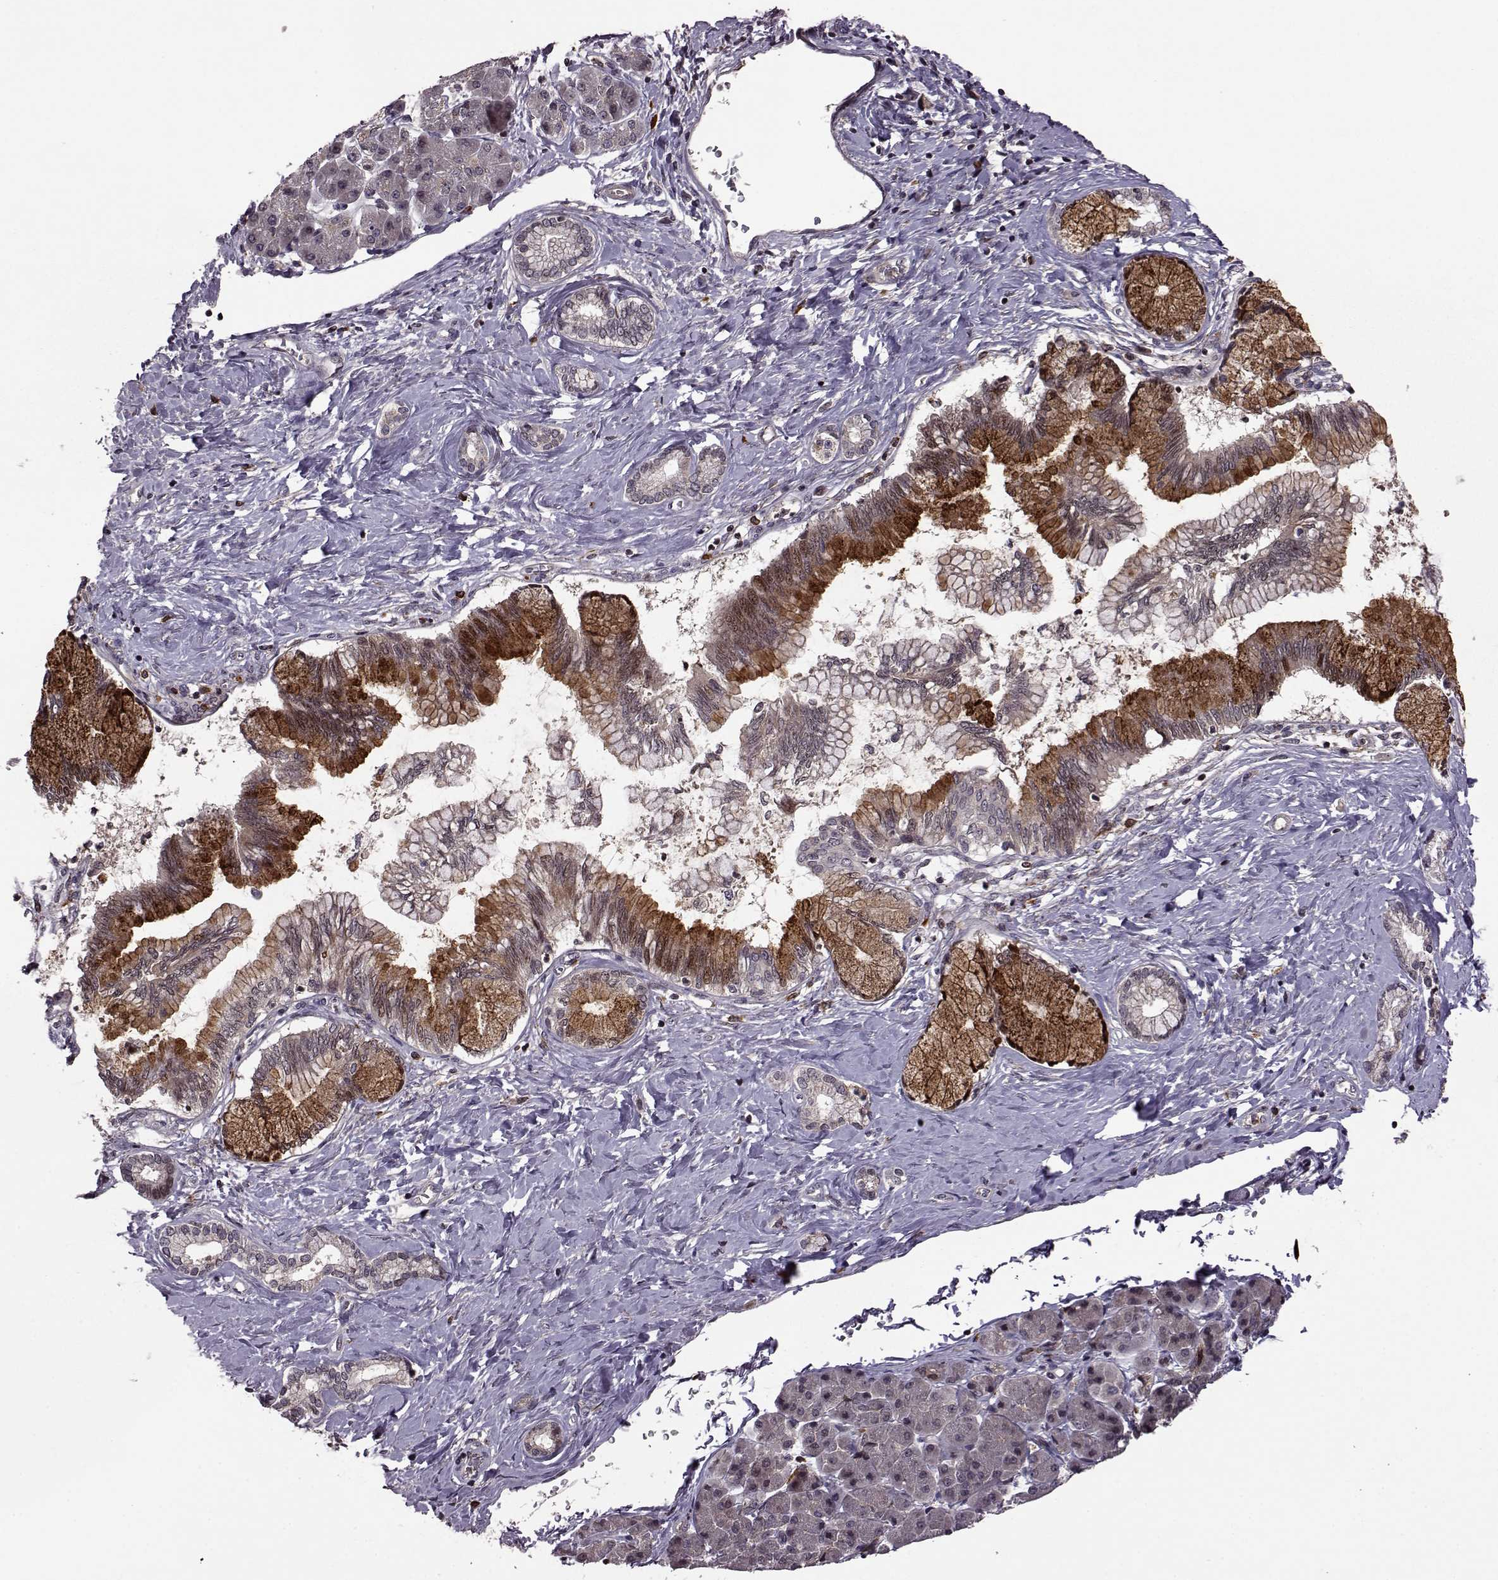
{"staining": {"intensity": "strong", "quantity": "25%-75%", "location": "cytoplasmic/membranous"}, "tissue": "pancreatic cancer", "cell_type": "Tumor cells", "image_type": "cancer", "snomed": [{"axis": "morphology", "description": "Adenocarcinoma, NOS"}, {"axis": "topography", "description": "Pancreas"}], "caption": "Immunohistochemical staining of pancreatic cancer demonstrates strong cytoplasmic/membranous protein positivity in approximately 25%-75% of tumor cells.", "gene": "TRMU", "patient": {"sex": "female", "age": 73}}